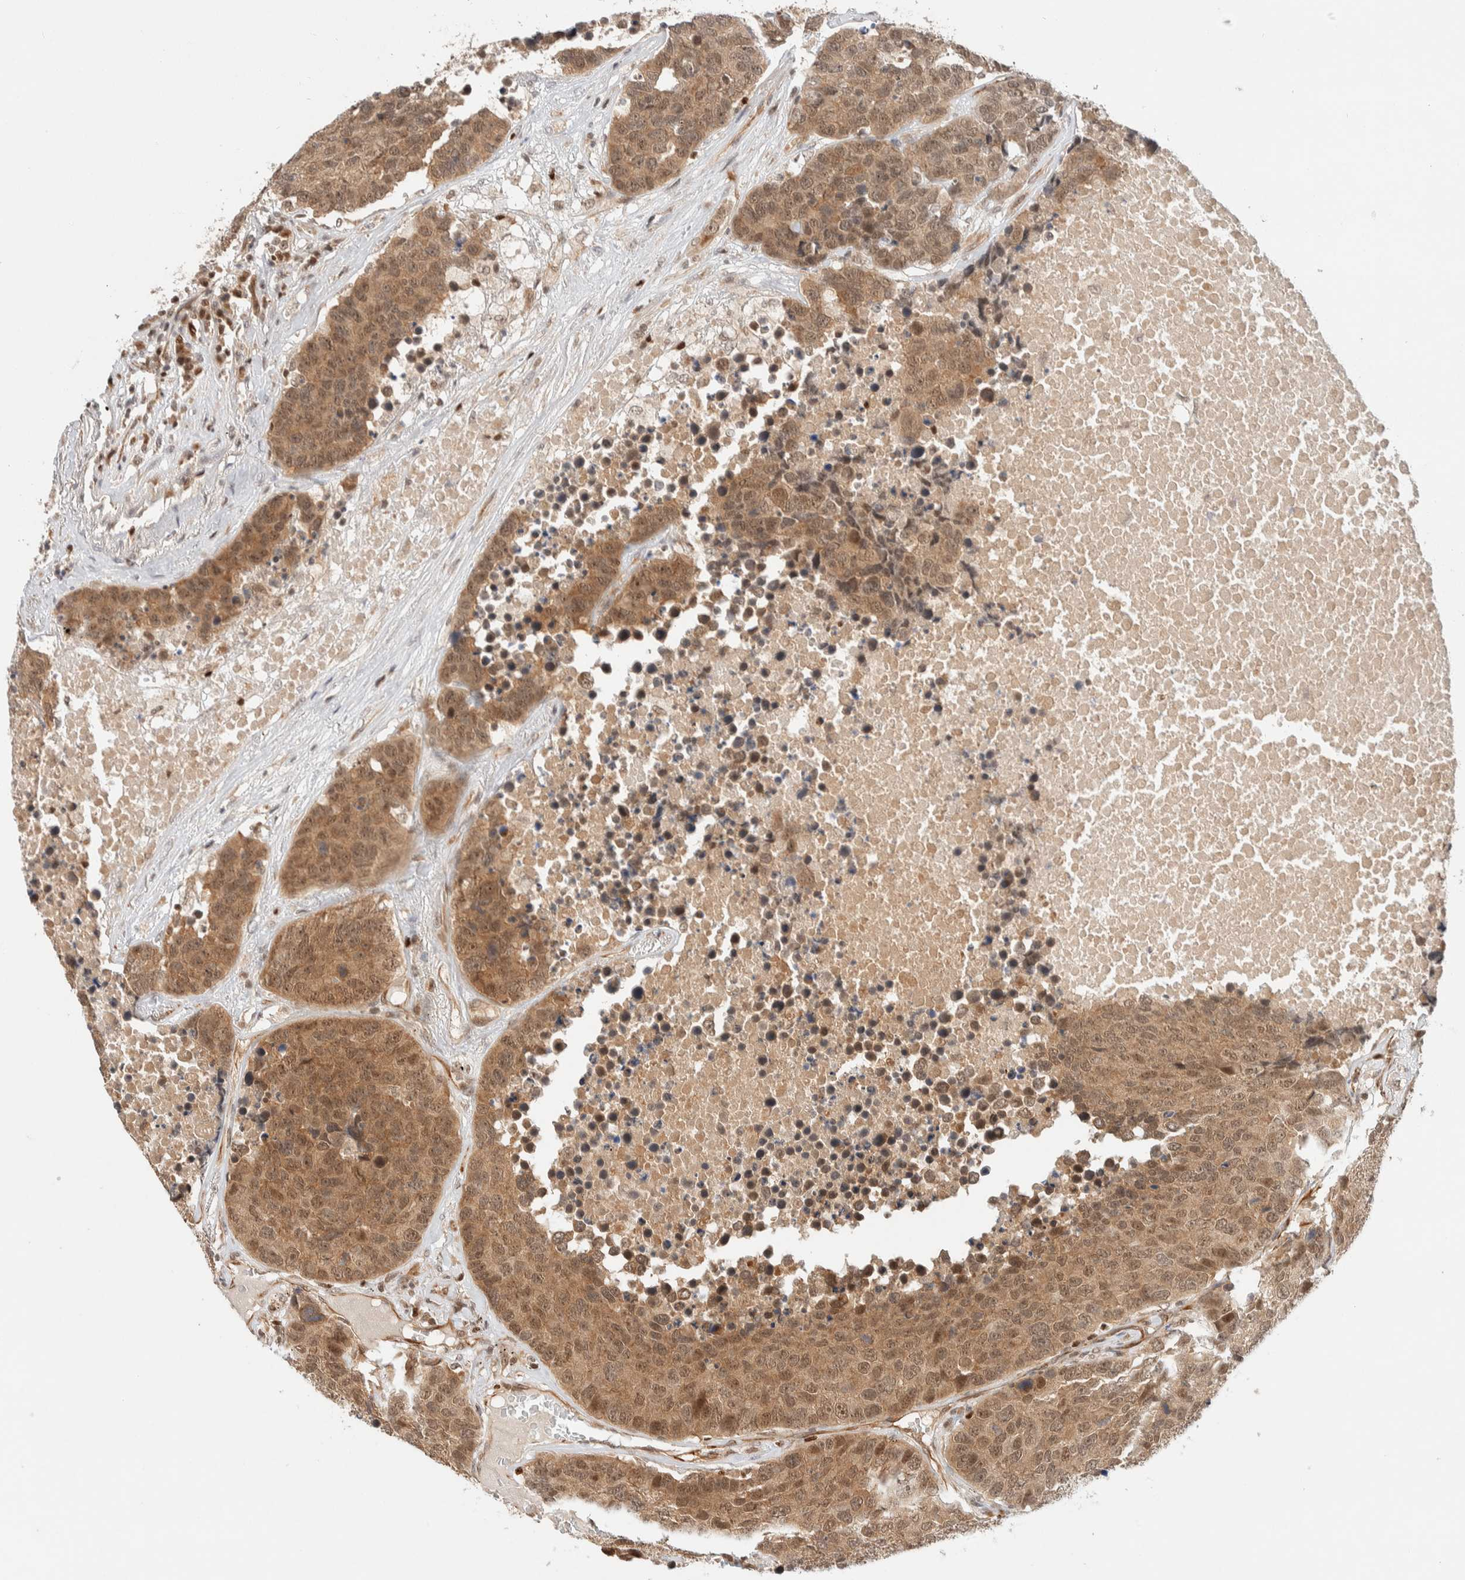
{"staining": {"intensity": "moderate", "quantity": ">75%", "location": "cytoplasmic/membranous,nuclear"}, "tissue": "carcinoid", "cell_type": "Tumor cells", "image_type": "cancer", "snomed": [{"axis": "morphology", "description": "Carcinoid, malignant, NOS"}, {"axis": "topography", "description": "Lung"}], "caption": "Immunohistochemistry (IHC) image of neoplastic tissue: malignant carcinoid stained using IHC shows medium levels of moderate protein expression localized specifically in the cytoplasmic/membranous and nuclear of tumor cells, appearing as a cytoplasmic/membranous and nuclear brown color.", "gene": "C8orf76", "patient": {"sex": "male", "age": 60}}